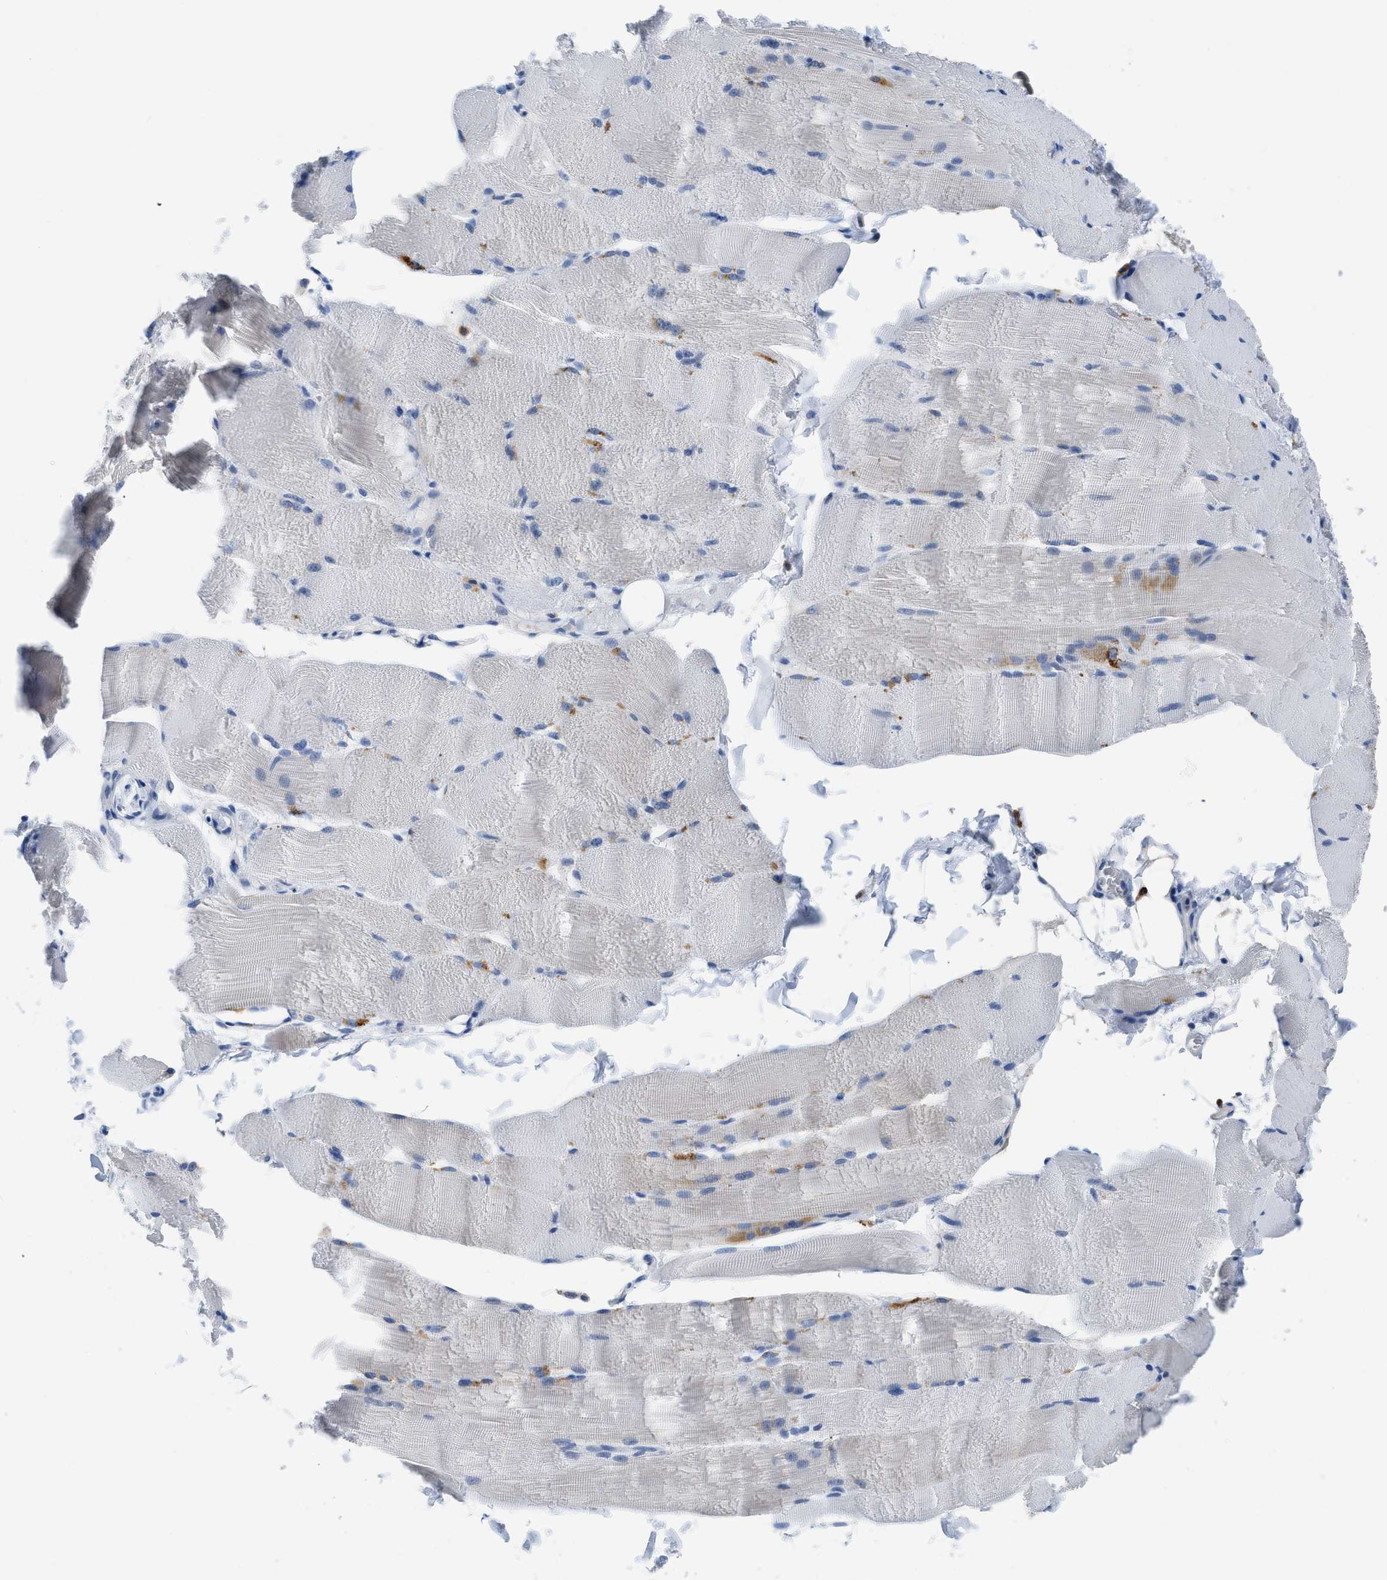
{"staining": {"intensity": "negative", "quantity": "none", "location": "none"}, "tissue": "skeletal muscle", "cell_type": "Myocytes", "image_type": "normal", "snomed": [{"axis": "morphology", "description": "Normal tissue, NOS"}, {"axis": "topography", "description": "Skin"}, {"axis": "topography", "description": "Skeletal muscle"}], "caption": "IHC photomicrograph of normal skeletal muscle: skeletal muscle stained with DAB (3,3'-diaminobenzidine) exhibits no significant protein staining in myocytes.", "gene": "ETFA", "patient": {"sex": "male", "age": 83}}